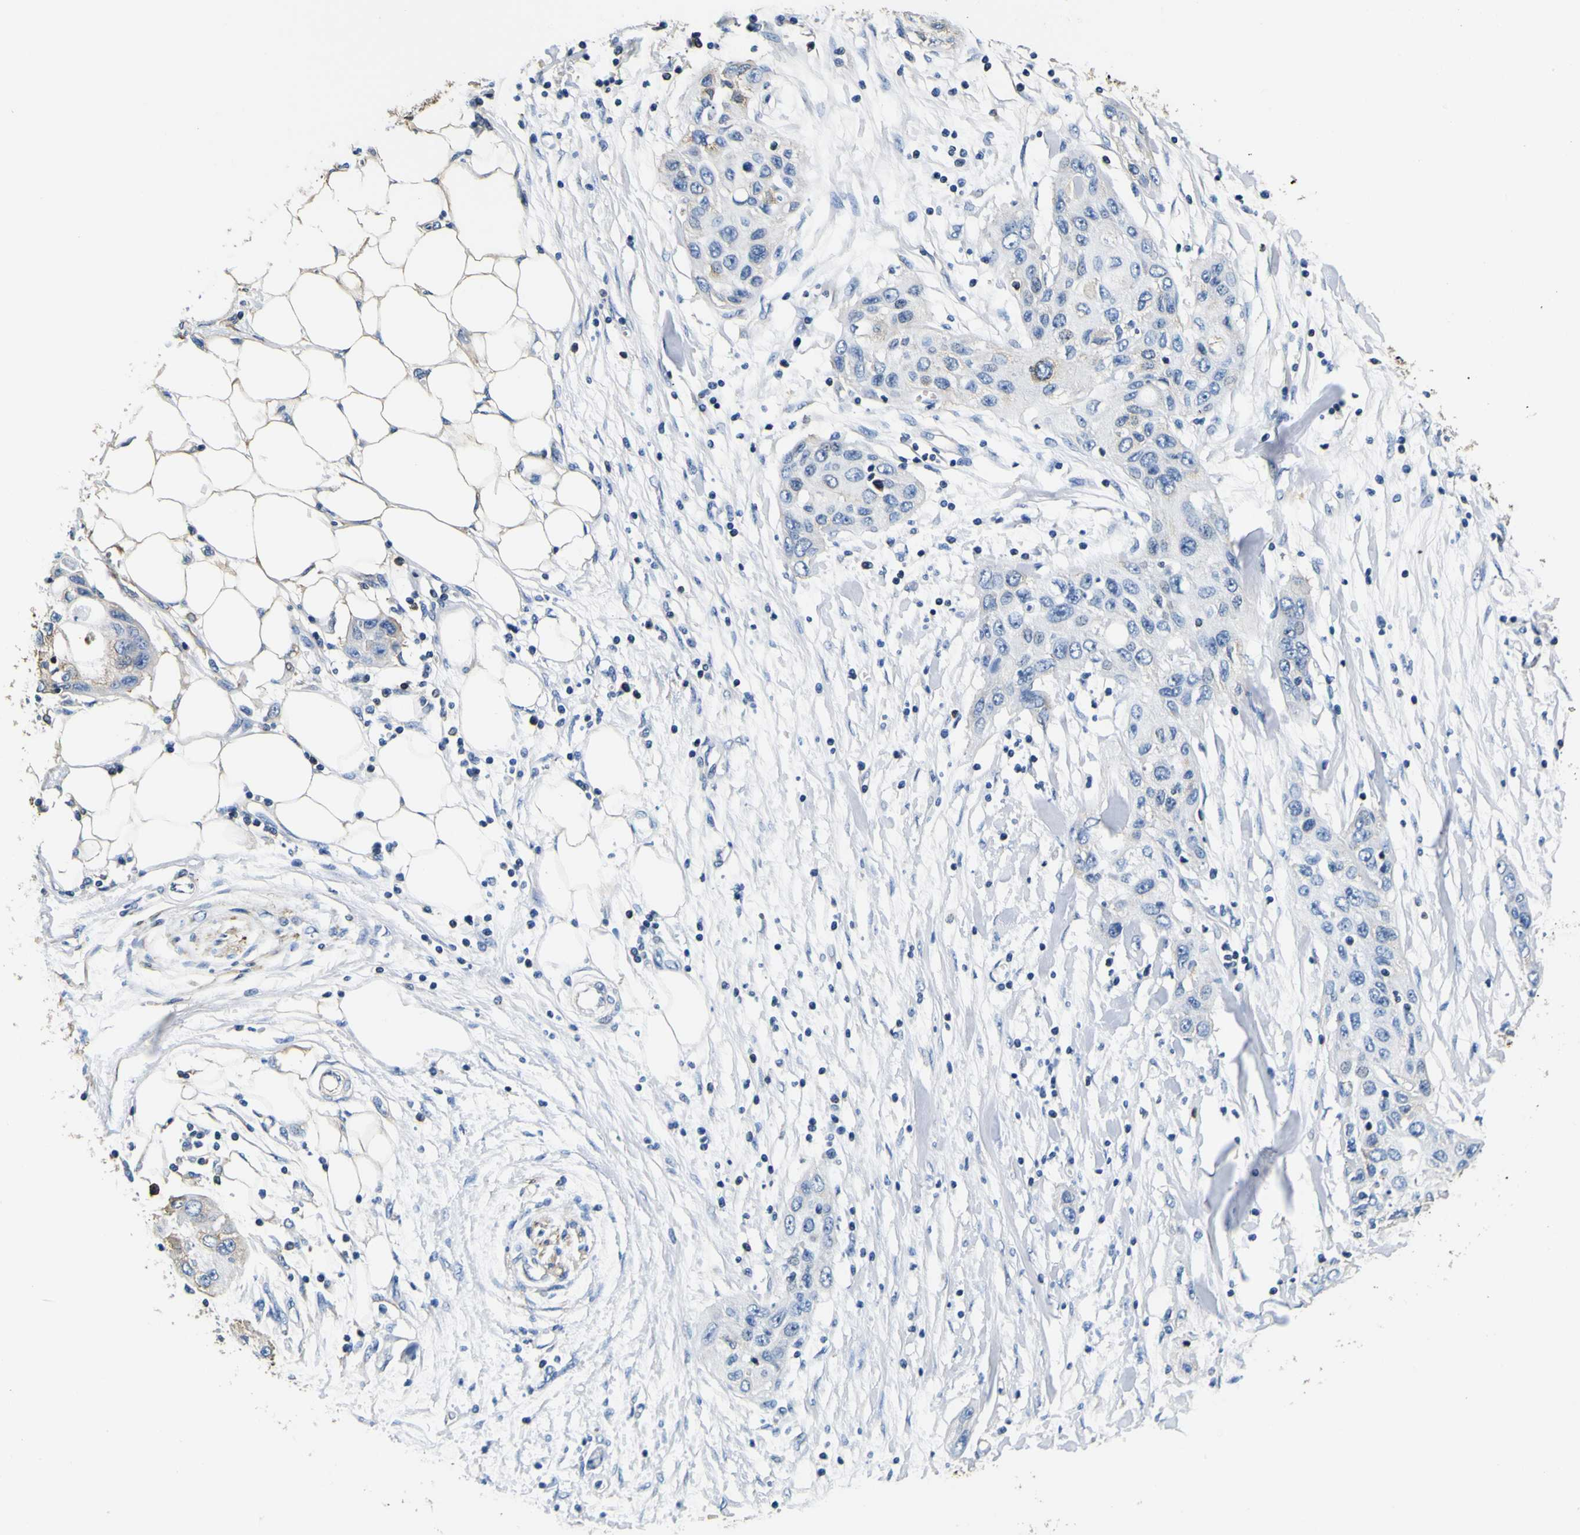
{"staining": {"intensity": "weak", "quantity": "<25%", "location": "cytoplasmic/membranous"}, "tissue": "pancreatic cancer", "cell_type": "Tumor cells", "image_type": "cancer", "snomed": [{"axis": "morphology", "description": "Adenocarcinoma, NOS"}, {"axis": "topography", "description": "Pancreas"}], "caption": "Immunohistochemistry (IHC) photomicrograph of neoplastic tissue: human adenocarcinoma (pancreatic) stained with DAB (3,3'-diaminobenzidine) demonstrates no significant protein expression in tumor cells. The staining is performed using DAB brown chromogen with nuclei counter-stained in using hematoxylin.", "gene": "TUBA1B", "patient": {"sex": "female", "age": 70}}